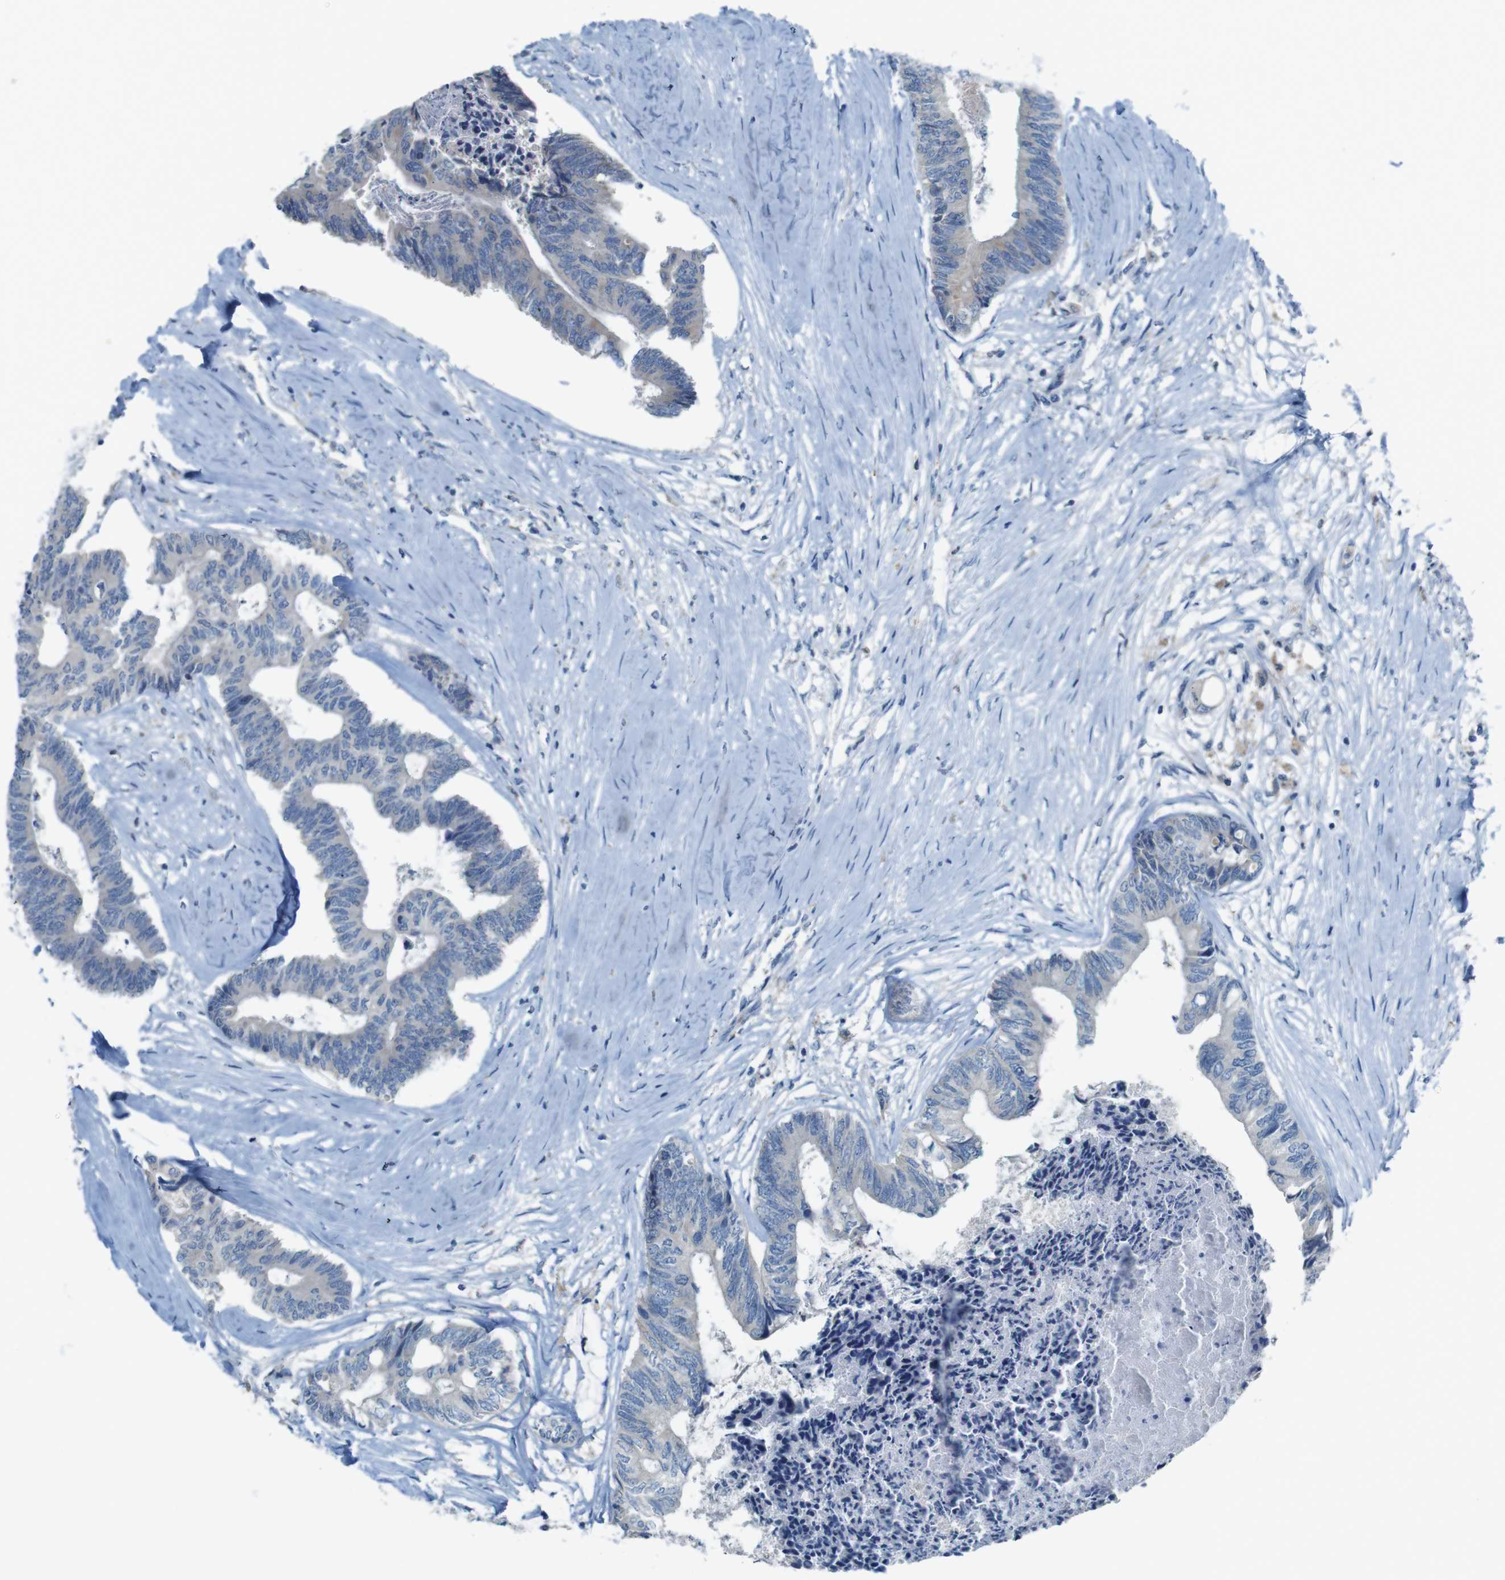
{"staining": {"intensity": "negative", "quantity": "none", "location": "none"}, "tissue": "colorectal cancer", "cell_type": "Tumor cells", "image_type": "cancer", "snomed": [{"axis": "morphology", "description": "Adenocarcinoma, NOS"}, {"axis": "topography", "description": "Rectum"}], "caption": "IHC histopathology image of neoplastic tissue: human colorectal cancer (adenocarcinoma) stained with DAB exhibits no significant protein staining in tumor cells. Nuclei are stained in blue.", "gene": "MOGAT3", "patient": {"sex": "male", "age": 63}}